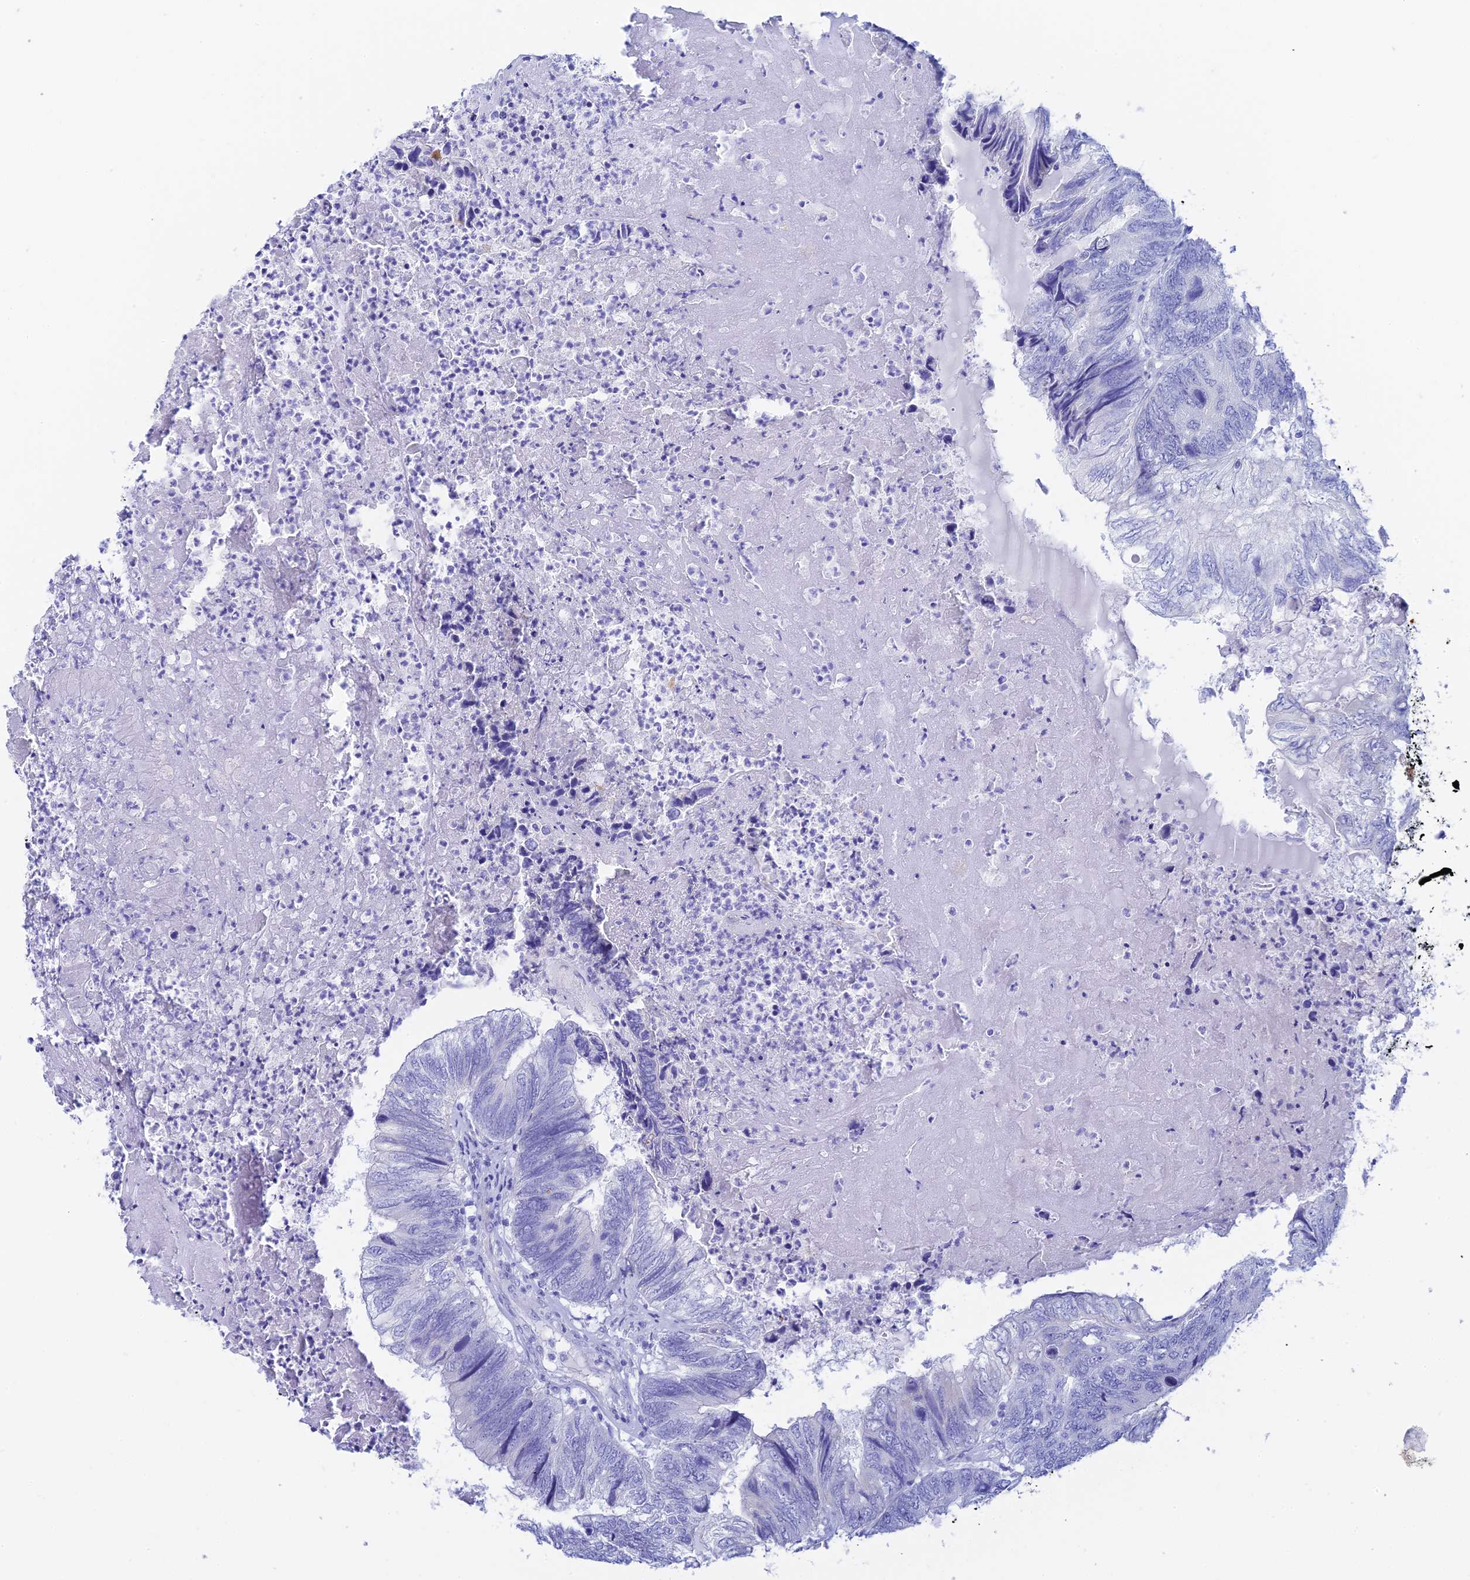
{"staining": {"intensity": "negative", "quantity": "none", "location": "none"}, "tissue": "colorectal cancer", "cell_type": "Tumor cells", "image_type": "cancer", "snomed": [{"axis": "morphology", "description": "Adenocarcinoma, NOS"}, {"axis": "topography", "description": "Colon"}], "caption": "Immunohistochemistry (IHC) of colorectal cancer (adenocarcinoma) shows no expression in tumor cells.", "gene": "CEP152", "patient": {"sex": "female", "age": 67}}